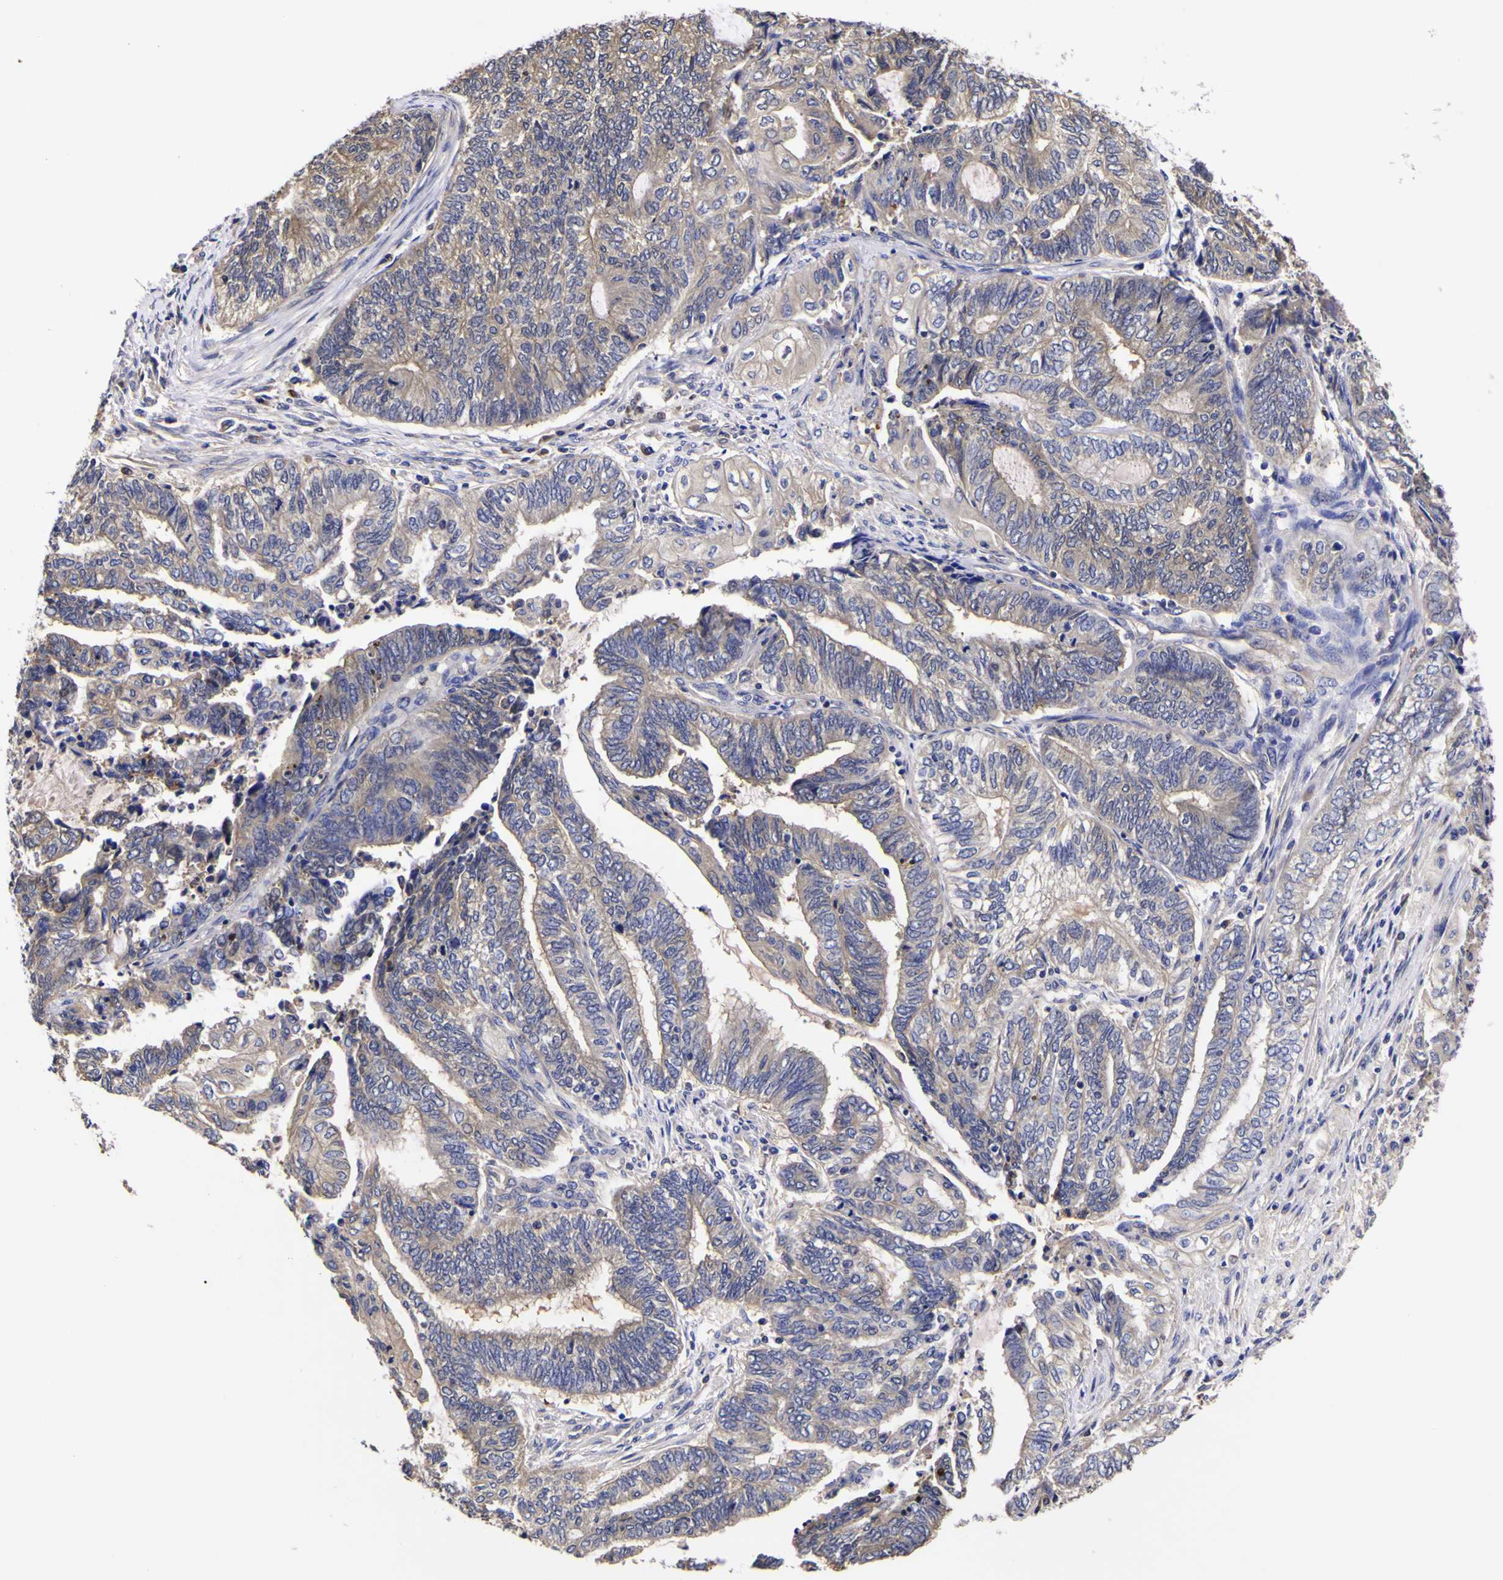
{"staining": {"intensity": "weak", "quantity": "<25%", "location": "cytoplasmic/membranous"}, "tissue": "endometrial cancer", "cell_type": "Tumor cells", "image_type": "cancer", "snomed": [{"axis": "morphology", "description": "Adenocarcinoma, NOS"}, {"axis": "topography", "description": "Uterus"}, {"axis": "topography", "description": "Endometrium"}], "caption": "This is a micrograph of IHC staining of adenocarcinoma (endometrial), which shows no expression in tumor cells.", "gene": "MAPK14", "patient": {"sex": "female", "age": 70}}